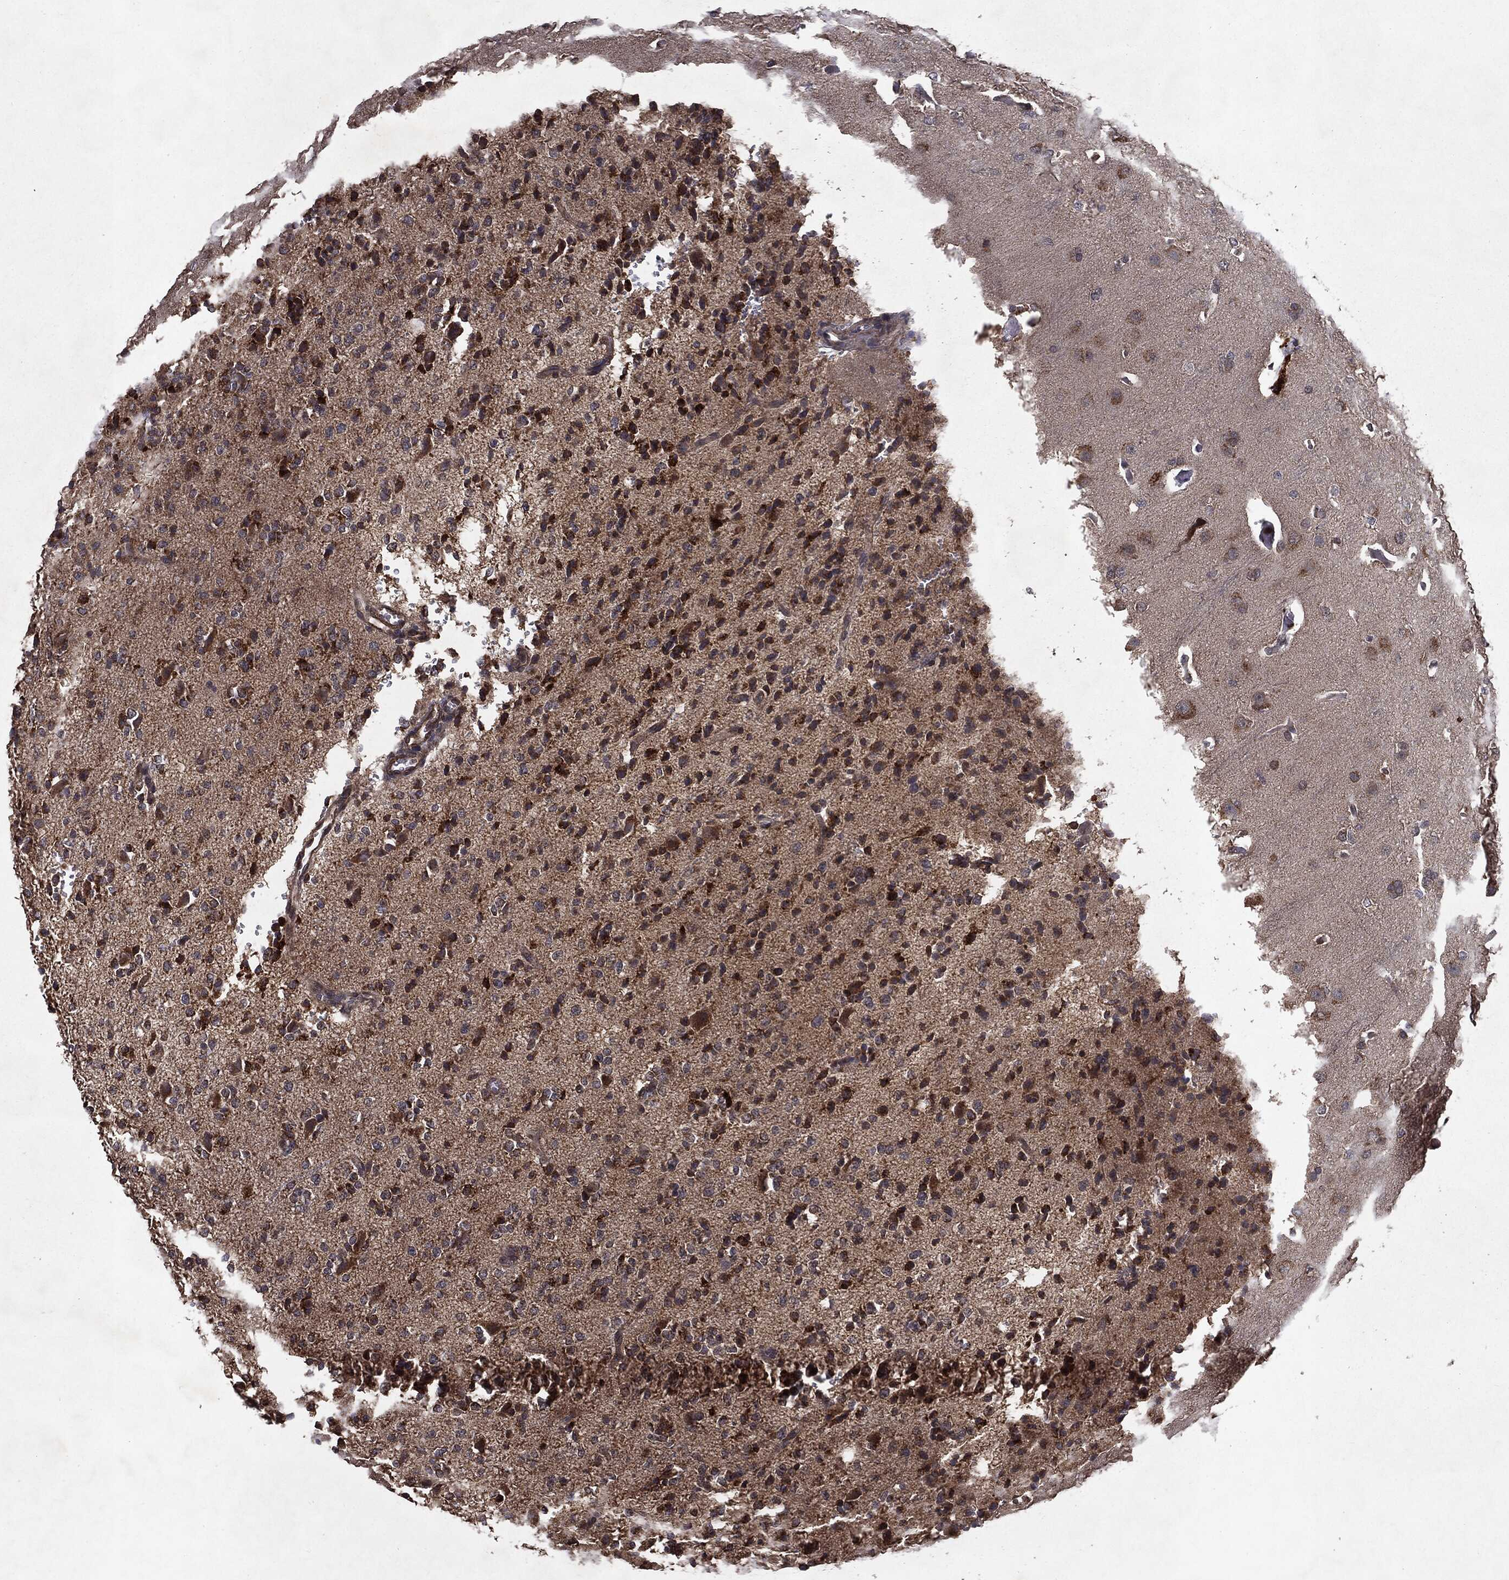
{"staining": {"intensity": "strong", "quantity": "<25%", "location": "cytoplasmic/membranous"}, "tissue": "glioma", "cell_type": "Tumor cells", "image_type": "cancer", "snomed": [{"axis": "morphology", "description": "Glioma, malignant, Low grade"}, {"axis": "topography", "description": "Brain"}], "caption": "An immunohistochemistry (IHC) photomicrograph of tumor tissue is shown. Protein staining in brown shows strong cytoplasmic/membranous positivity in glioma within tumor cells. Nuclei are stained in blue.", "gene": "HDAC5", "patient": {"sex": "male", "age": 41}}